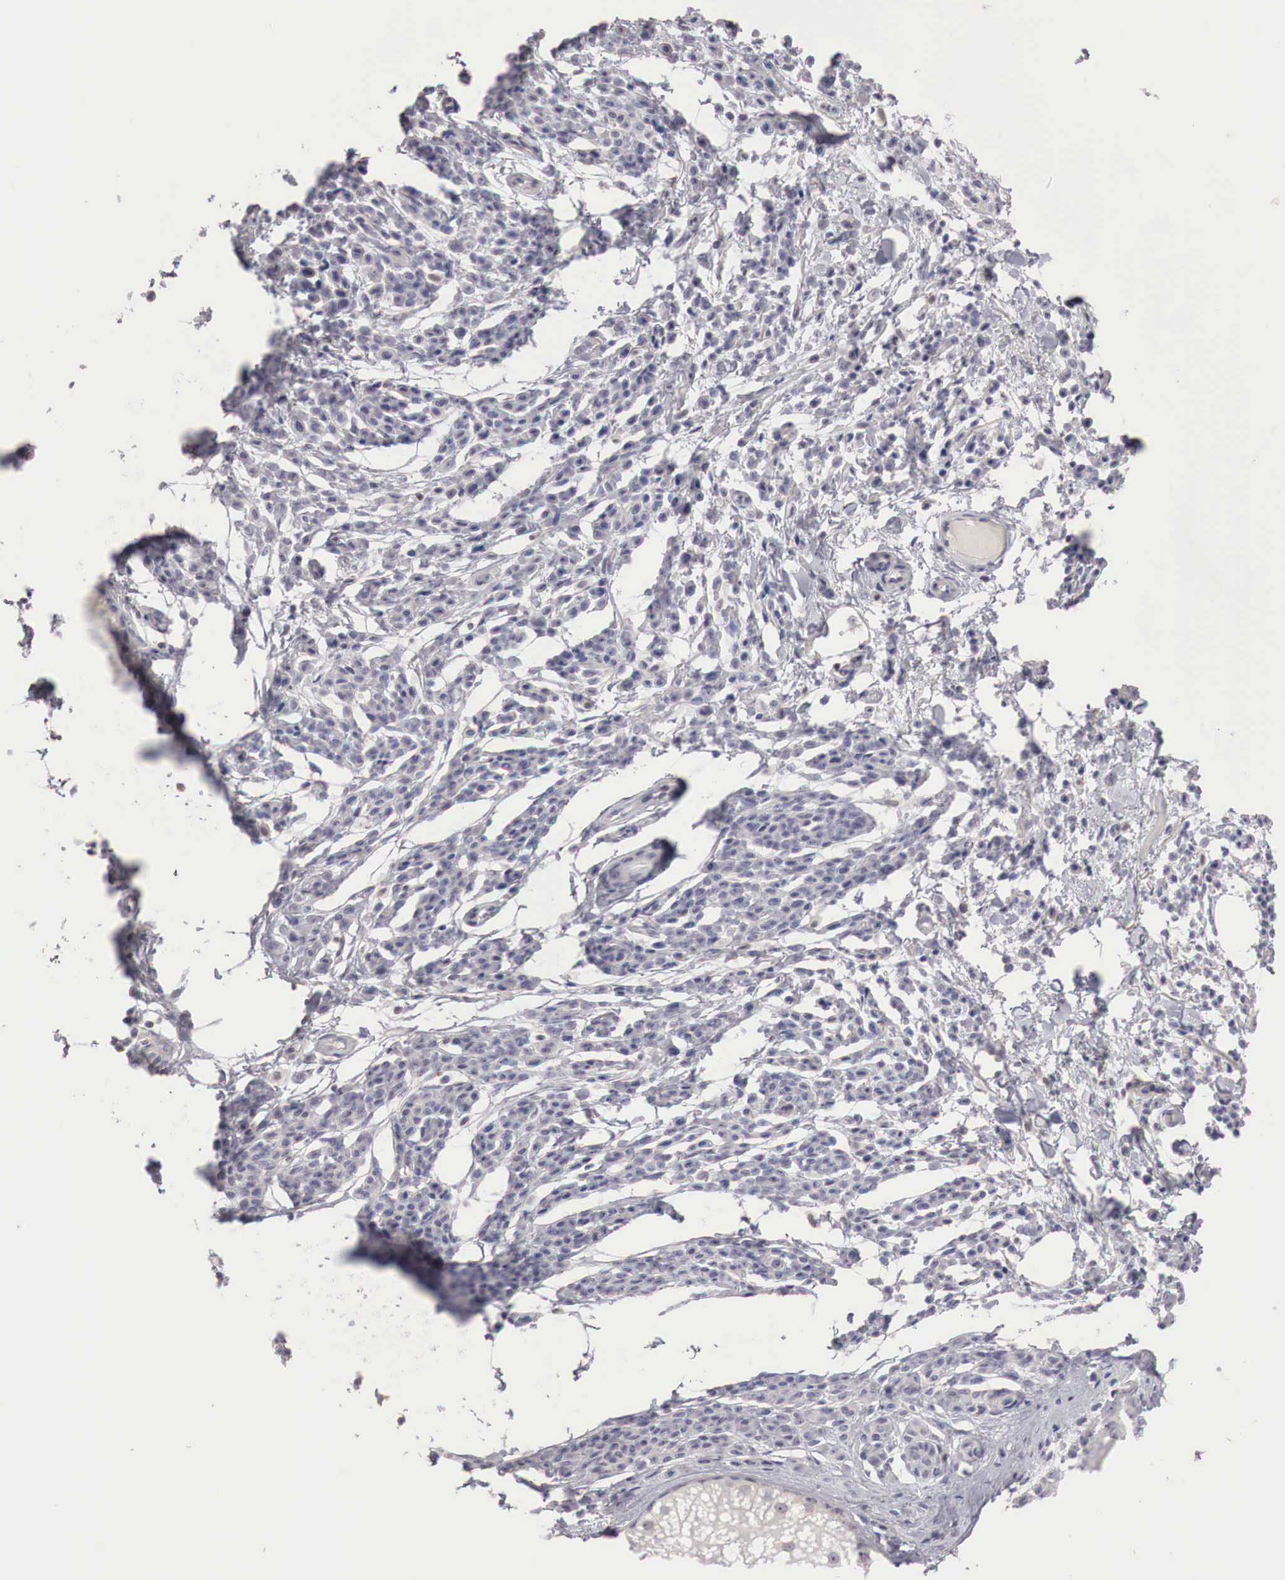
{"staining": {"intensity": "negative", "quantity": "none", "location": "none"}, "tissue": "melanoma", "cell_type": "Tumor cells", "image_type": "cancer", "snomed": [{"axis": "morphology", "description": "Malignant melanoma, NOS"}, {"axis": "topography", "description": "Skin"}], "caption": "This histopathology image is of melanoma stained with IHC to label a protein in brown with the nuclei are counter-stained blue. There is no positivity in tumor cells.", "gene": "GATA1", "patient": {"sex": "female", "age": 52}}